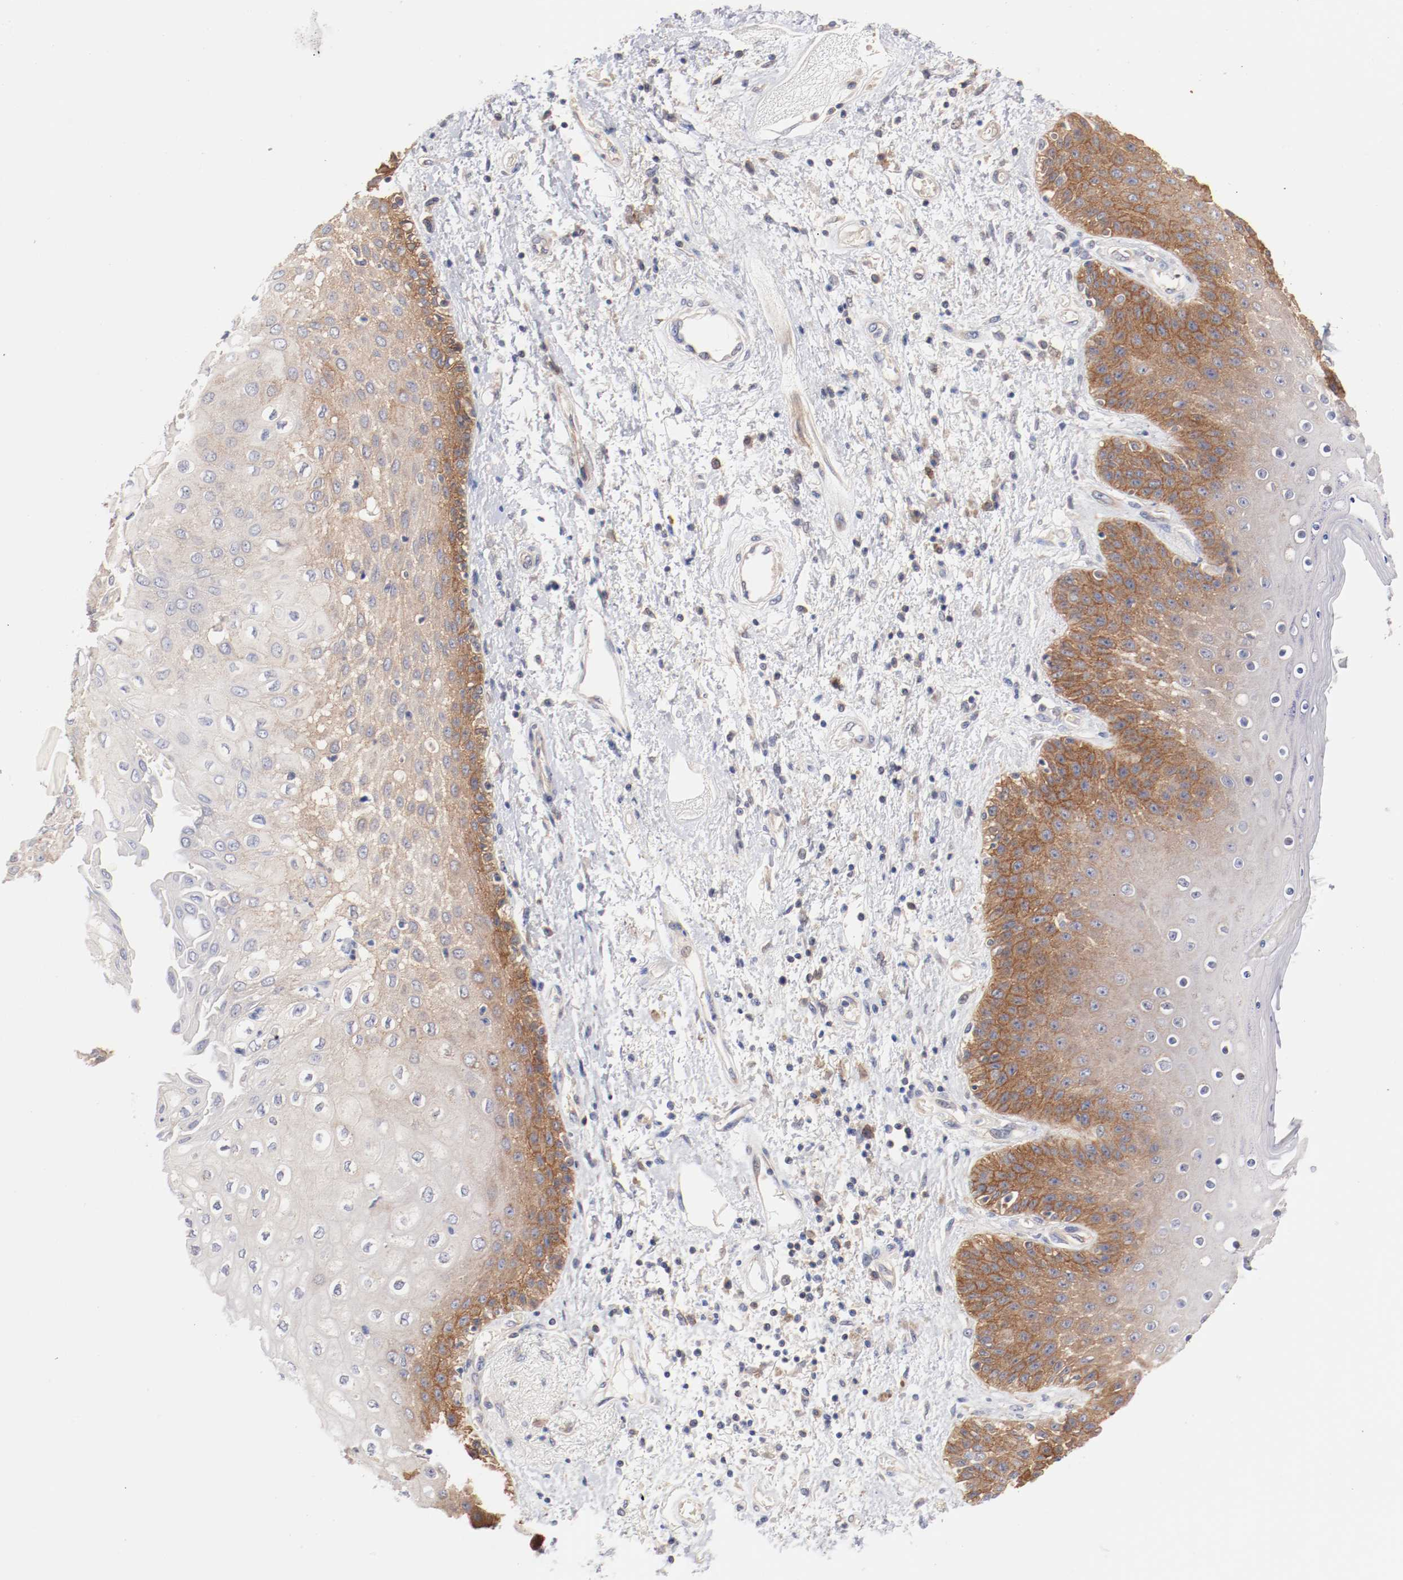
{"staining": {"intensity": "moderate", "quantity": ">75%", "location": "cytoplasmic/membranous"}, "tissue": "skin", "cell_type": "Epidermal cells", "image_type": "normal", "snomed": [{"axis": "morphology", "description": "Normal tissue, NOS"}, {"axis": "topography", "description": "Anal"}], "caption": "Protein expression by immunohistochemistry reveals moderate cytoplasmic/membranous positivity in about >75% of epidermal cells in normal skin.", "gene": "SETD3", "patient": {"sex": "female", "age": 46}}